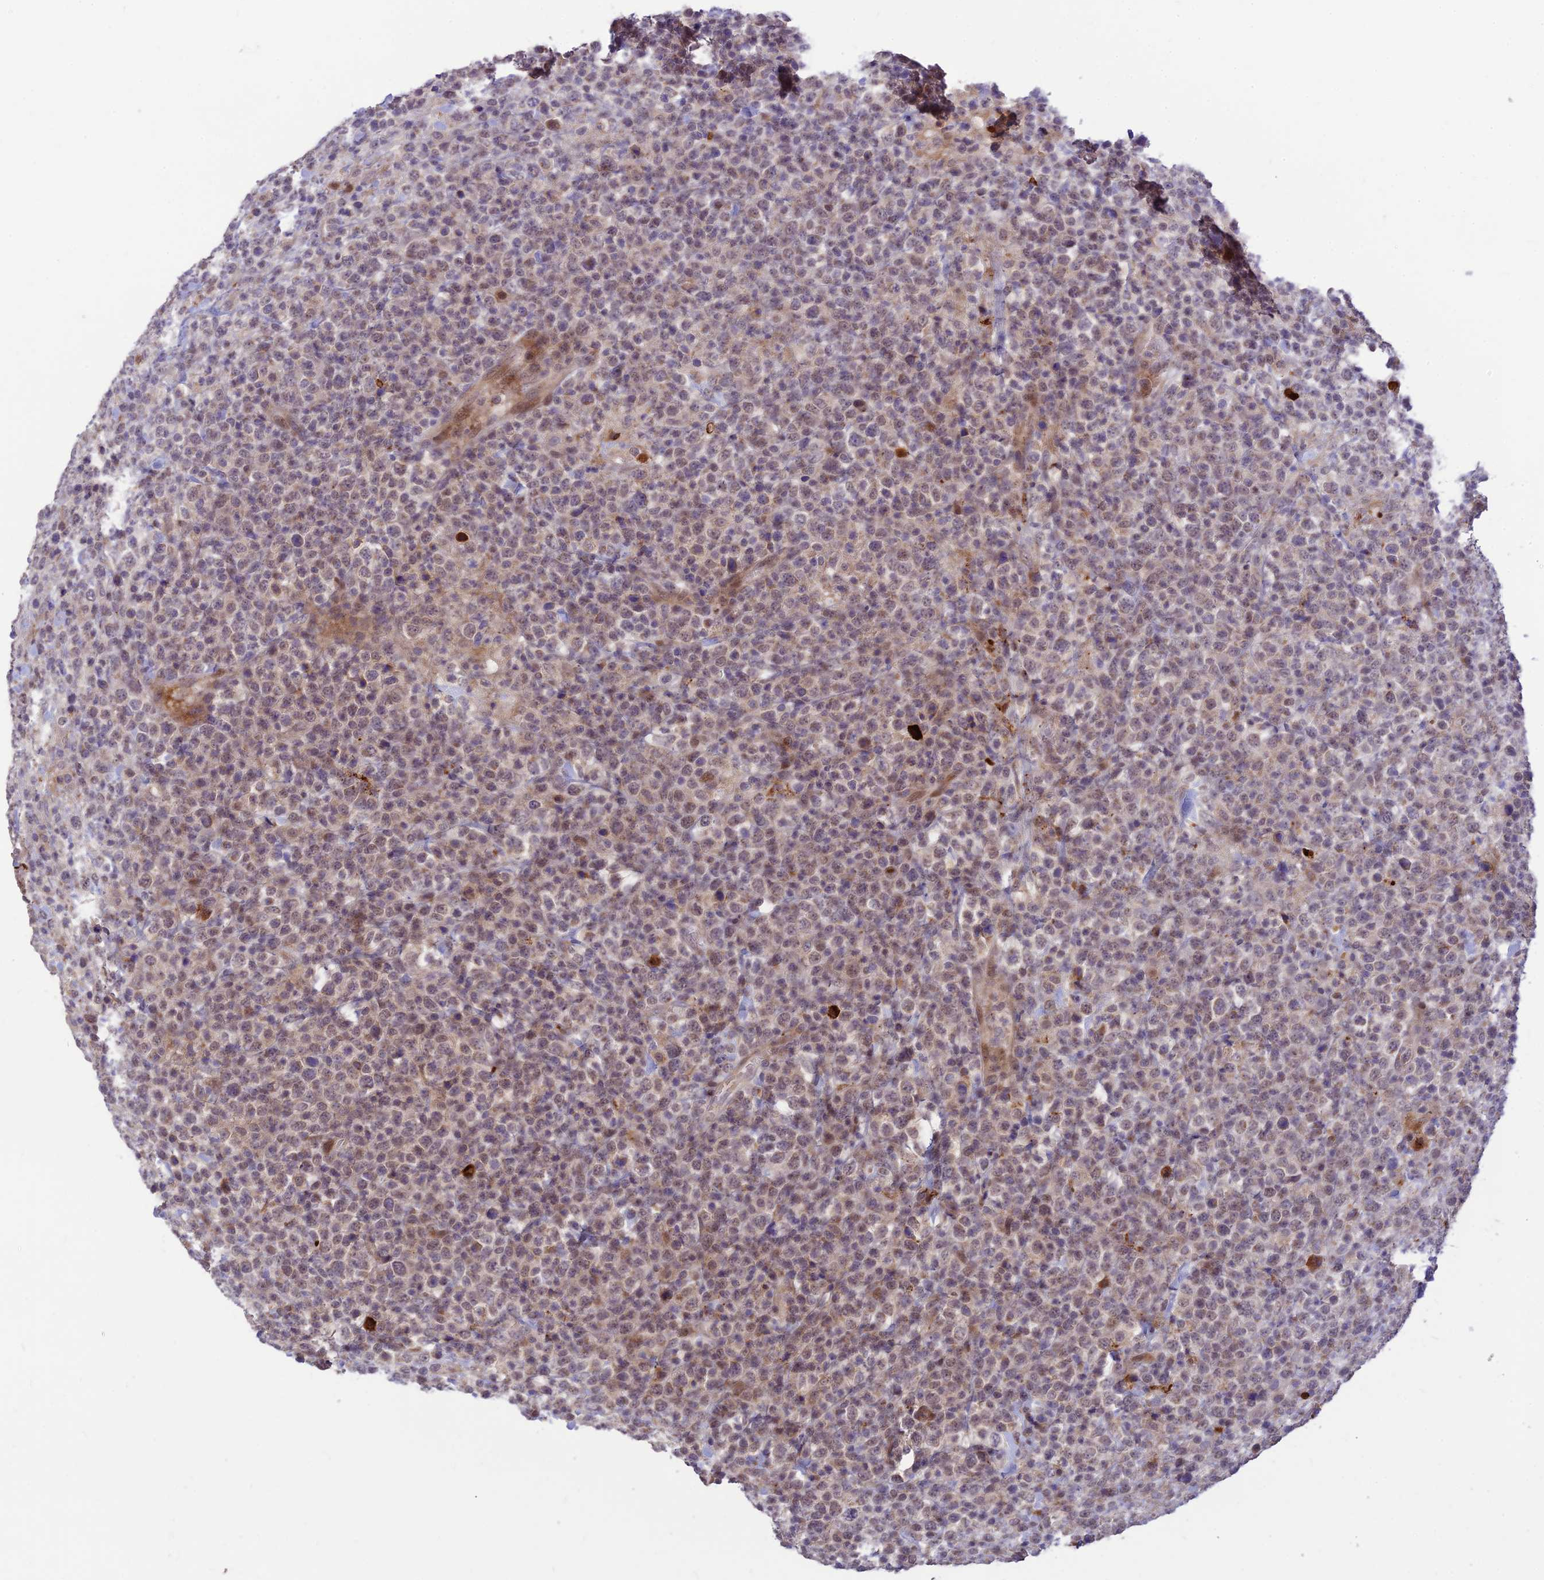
{"staining": {"intensity": "weak", "quantity": "<25%", "location": "cytoplasmic/membranous"}, "tissue": "lymphoma", "cell_type": "Tumor cells", "image_type": "cancer", "snomed": [{"axis": "morphology", "description": "Malignant lymphoma, non-Hodgkin's type, High grade"}, {"axis": "topography", "description": "Colon"}], "caption": "Immunohistochemistry (IHC) image of neoplastic tissue: human malignant lymphoma, non-Hodgkin's type (high-grade) stained with DAB reveals no significant protein staining in tumor cells.", "gene": "ASPDH", "patient": {"sex": "female", "age": 53}}